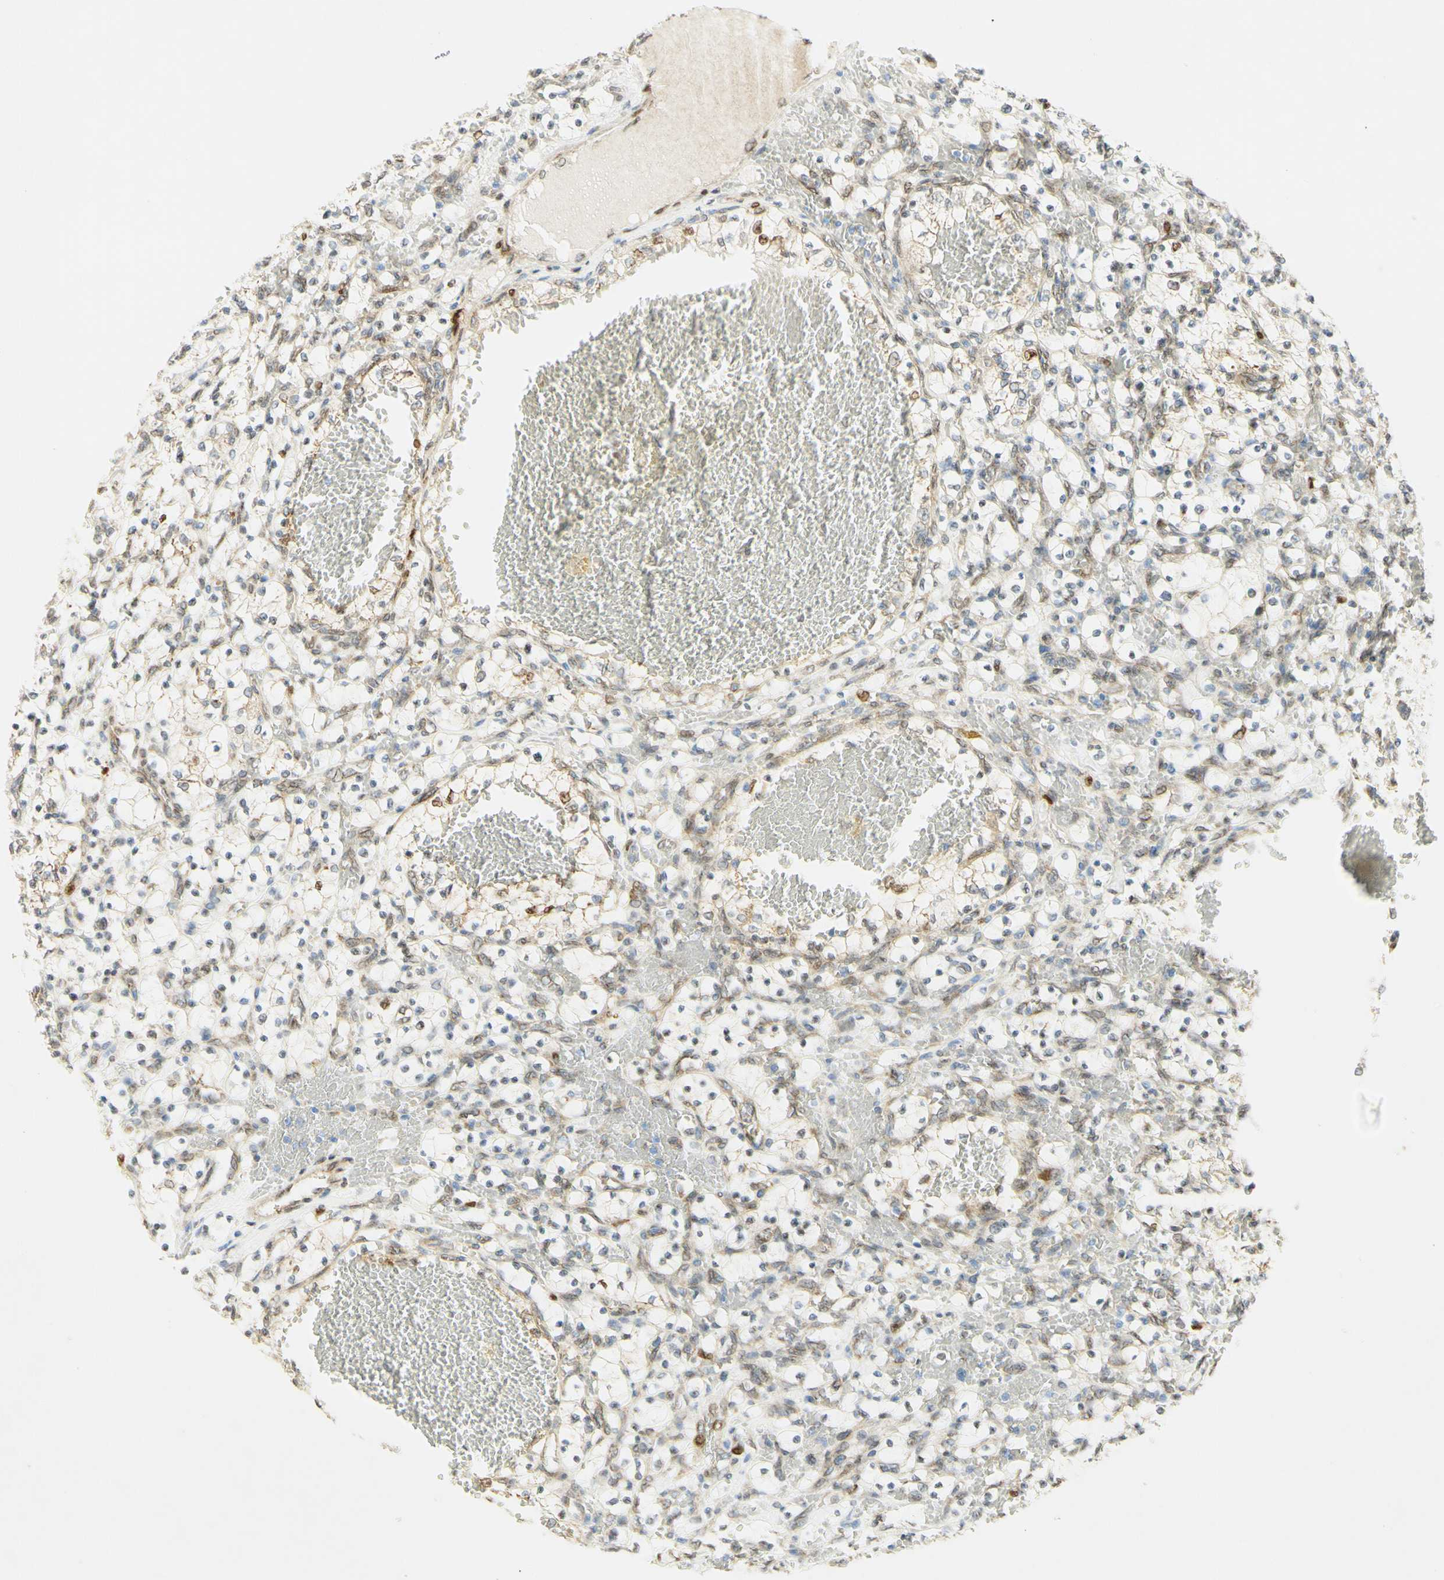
{"staining": {"intensity": "strong", "quantity": "<25%", "location": "nuclear"}, "tissue": "renal cancer", "cell_type": "Tumor cells", "image_type": "cancer", "snomed": [{"axis": "morphology", "description": "Adenocarcinoma, NOS"}, {"axis": "topography", "description": "Kidney"}], "caption": "Strong nuclear staining for a protein is appreciated in about <25% of tumor cells of adenocarcinoma (renal) using immunohistochemistry (IHC).", "gene": "E2F1", "patient": {"sex": "female", "age": 69}}